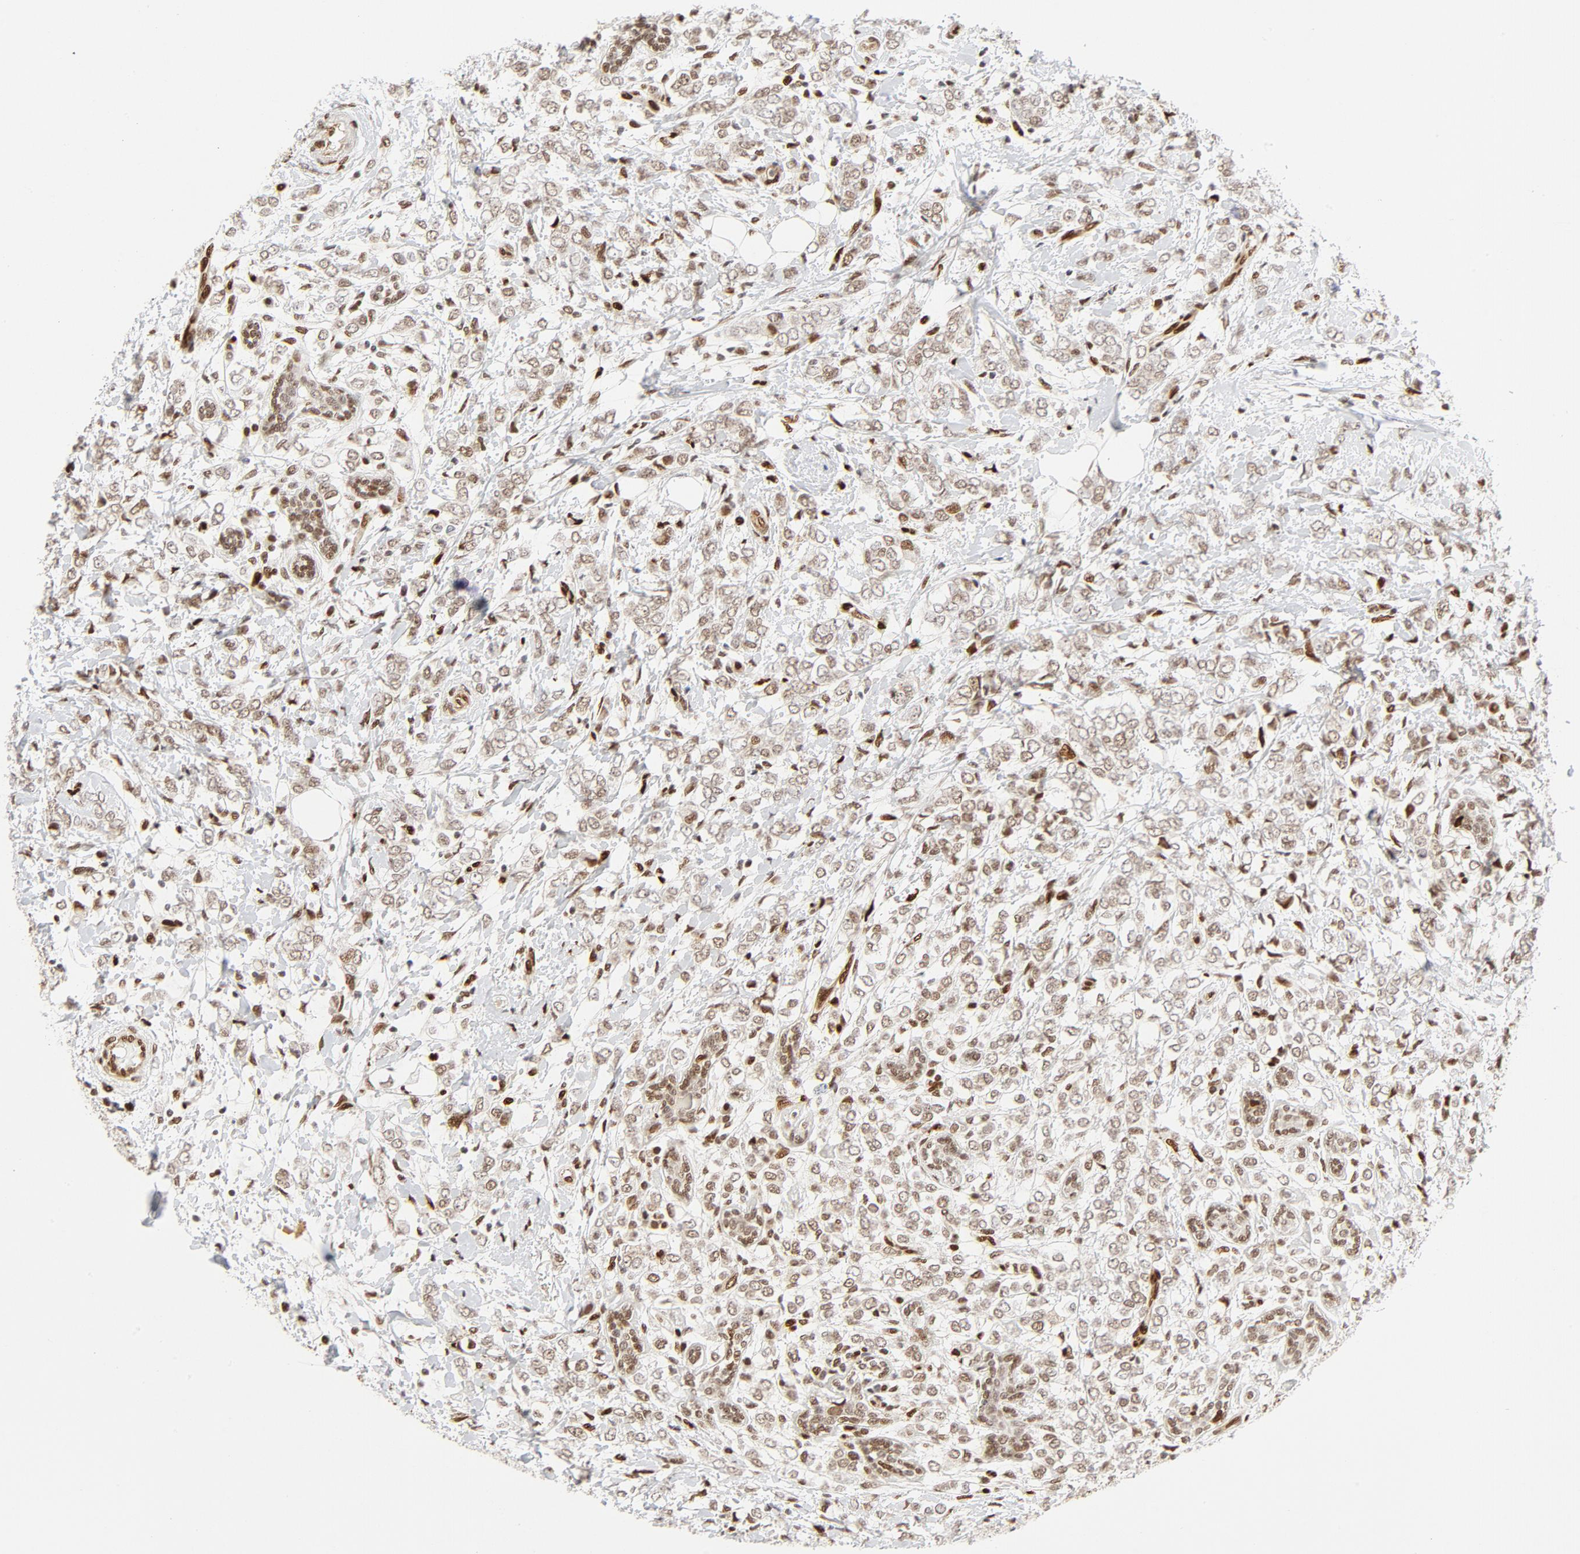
{"staining": {"intensity": "weak", "quantity": ">75%", "location": "nuclear"}, "tissue": "breast cancer", "cell_type": "Tumor cells", "image_type": "cancer", "snomed": [{"axis": "morphology", "description": "Normal tissue, NOS"}, {"axis": "morphology", "description": "Lobular carcinoma"}, {"axis": "topography", "description": "Breast"}], "caption": "Lobular carcinoma (breast) stained with DAB (3,3'-diaminobenzidine) IHC shows low levels of weak nuclear expression in approximately >75% of tumor cells. (DAB (3,3'-diaminobenzidine) = brown stain, brightfield microscopy at high magnification).", "gene": "MEF2A", "patient": {"sex": "female", "age": 47}}